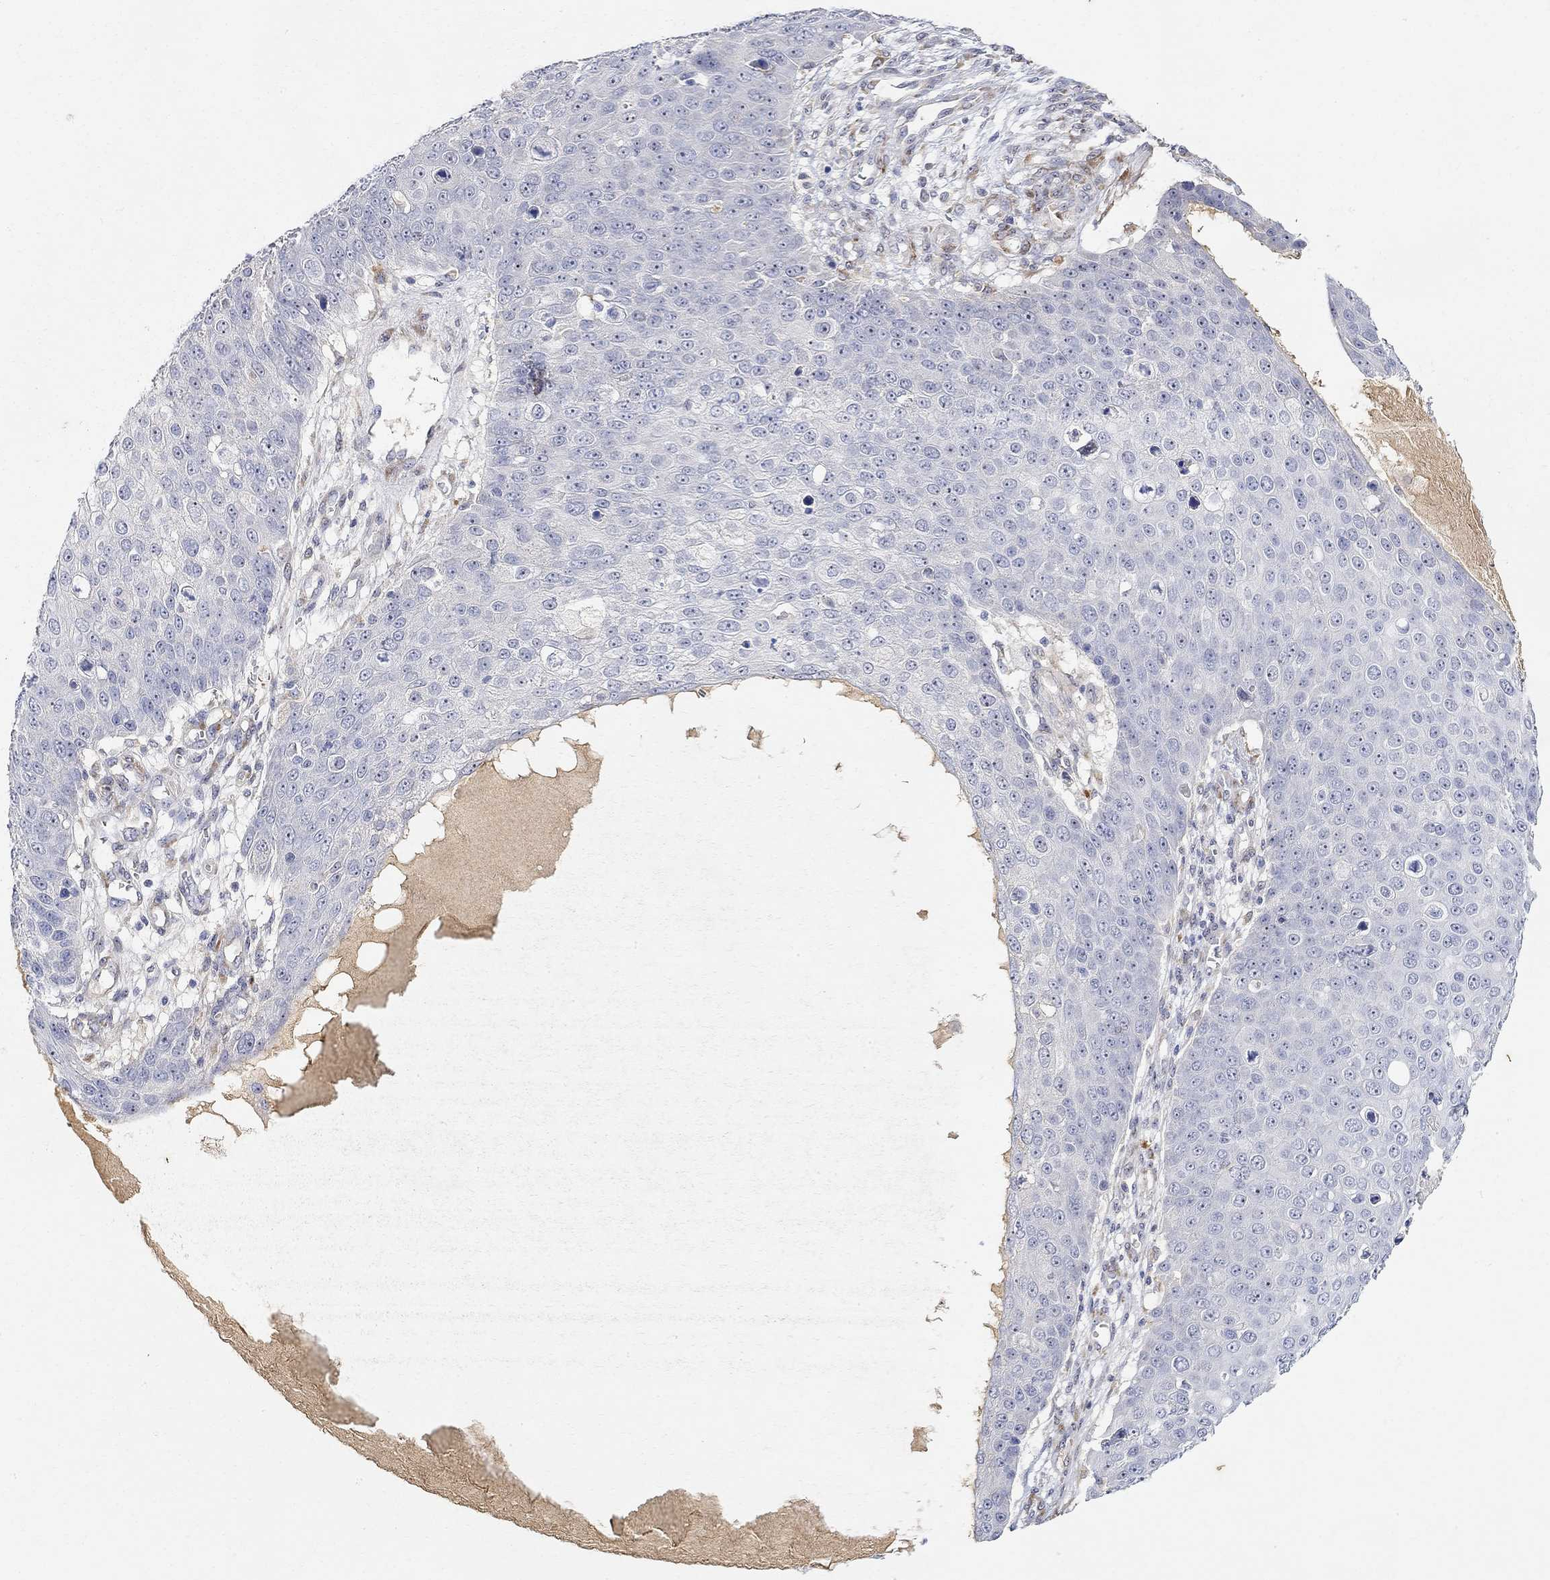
{"staining": {"intensity": "negative", "quantity": "none", "location": "none"}, "tissue": "skin cancer", "cell_type": "Tumor cells", "image_type": "cancer", "snomed": [{"axis": "morphology", "description": "Squamous cell carcinoma, NOS"}, {"axis": "topography", "description": "Skin"}], "caption": "IHC histopathology image of human skin cancer stained for a protein (brown), which demonstrates no positivity in tumor cells. (DAB (3,3'-diaminobenzidine) immunohistochemistry with hematoxylin counter stain).", "gene": "FNDC5", "patient": {"sex": "male", "age": 71}}